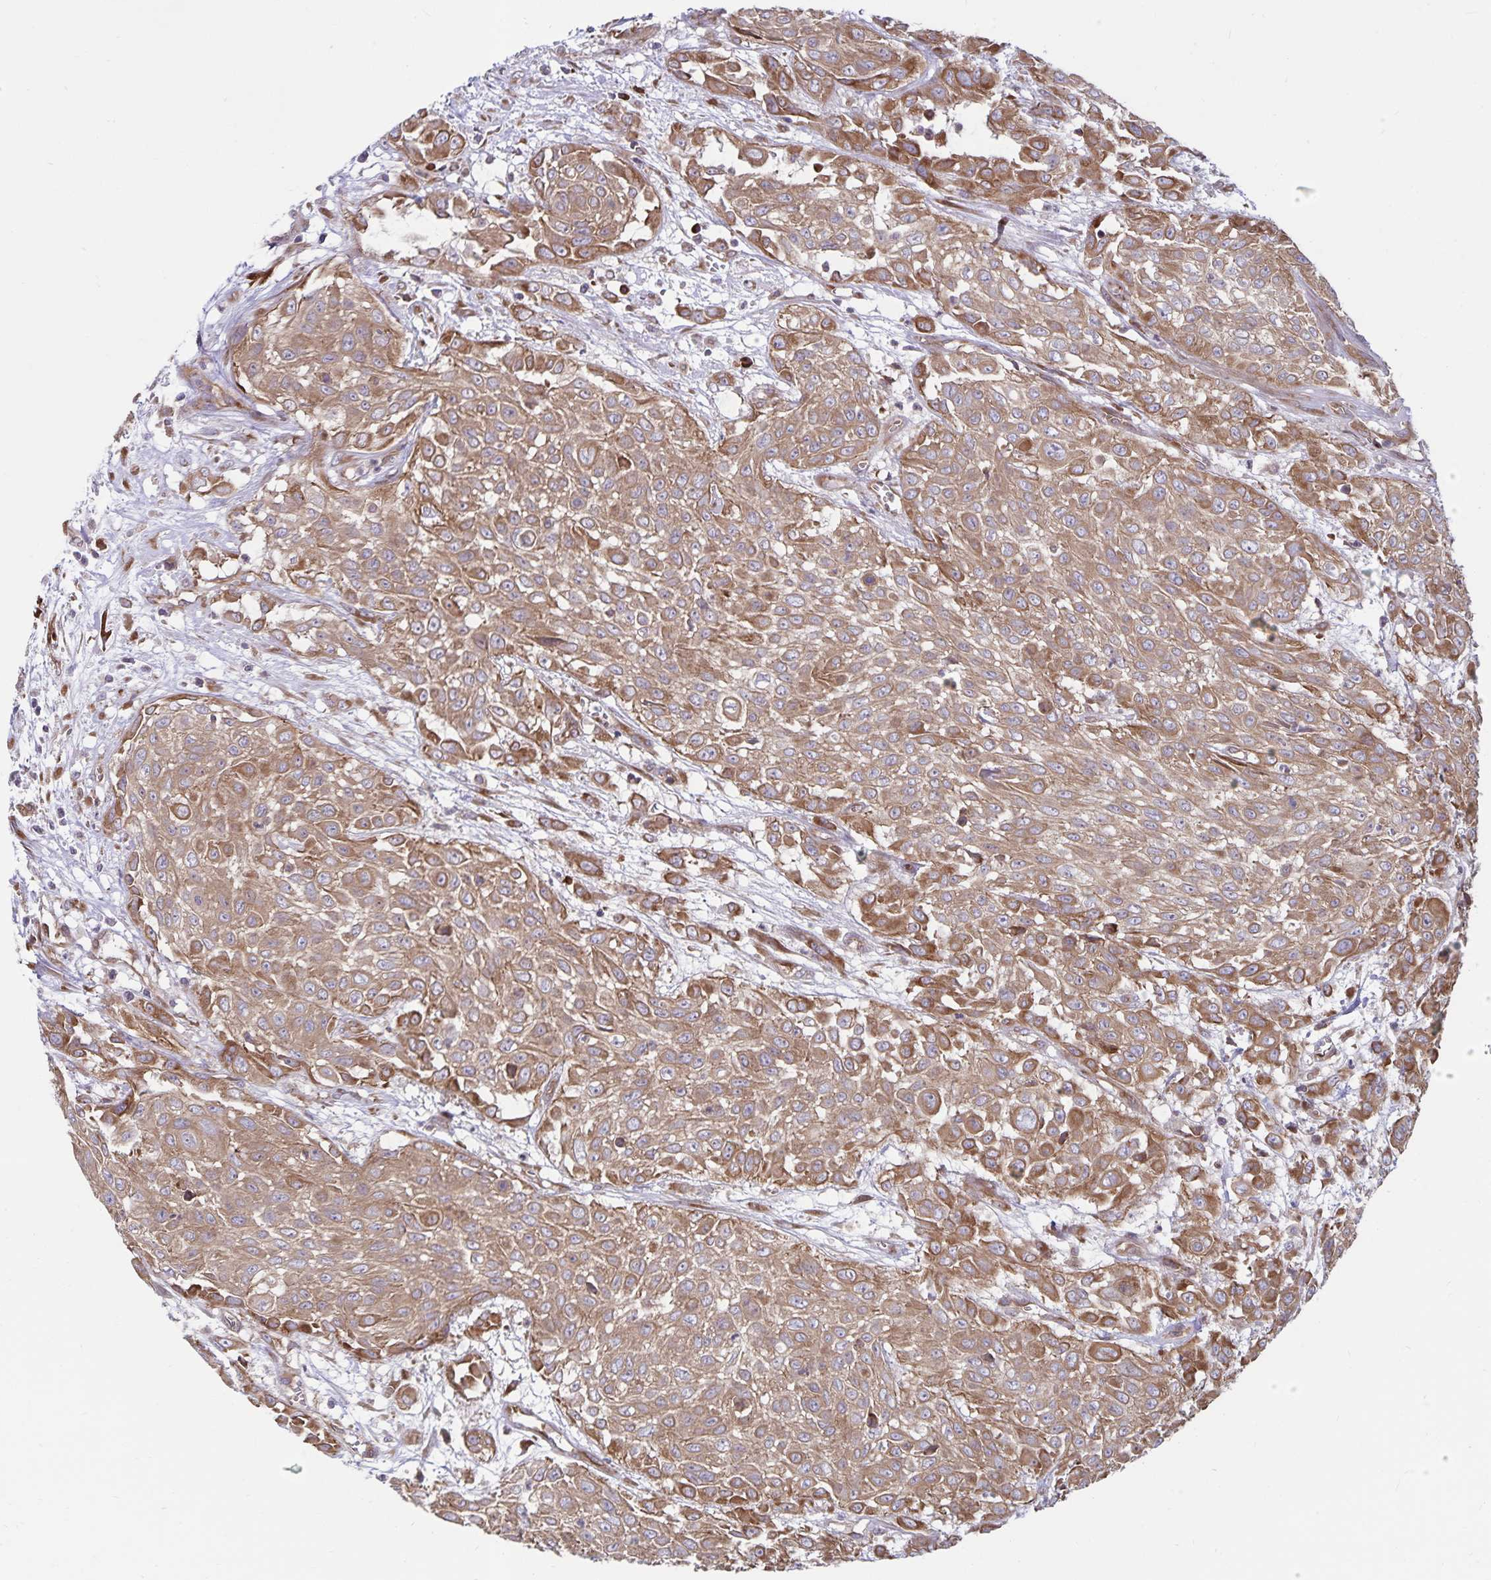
{"staining": {"intensity": "moderate", "quantity": ">75%", "location": "cytoplasmic/membranous"}, "tissue": "urothelial cancer", "cell_type": "Tumor cells", "image_type": "cancer", "snomed": [{"axis": "morphology", "description": "Urothelial carcinoma, High grade"}, {"axis": "topography", "description": "Urinary bladder"}], "caption": "A photomicrograph showing moderate cytoplasmic/membranous staining in about >75% of tumor cells in urothelial cancer, as visualized by brown immunohistochemical staining.", "gene": "SEC62", "patient": {"sex": "male", "age": 57}}